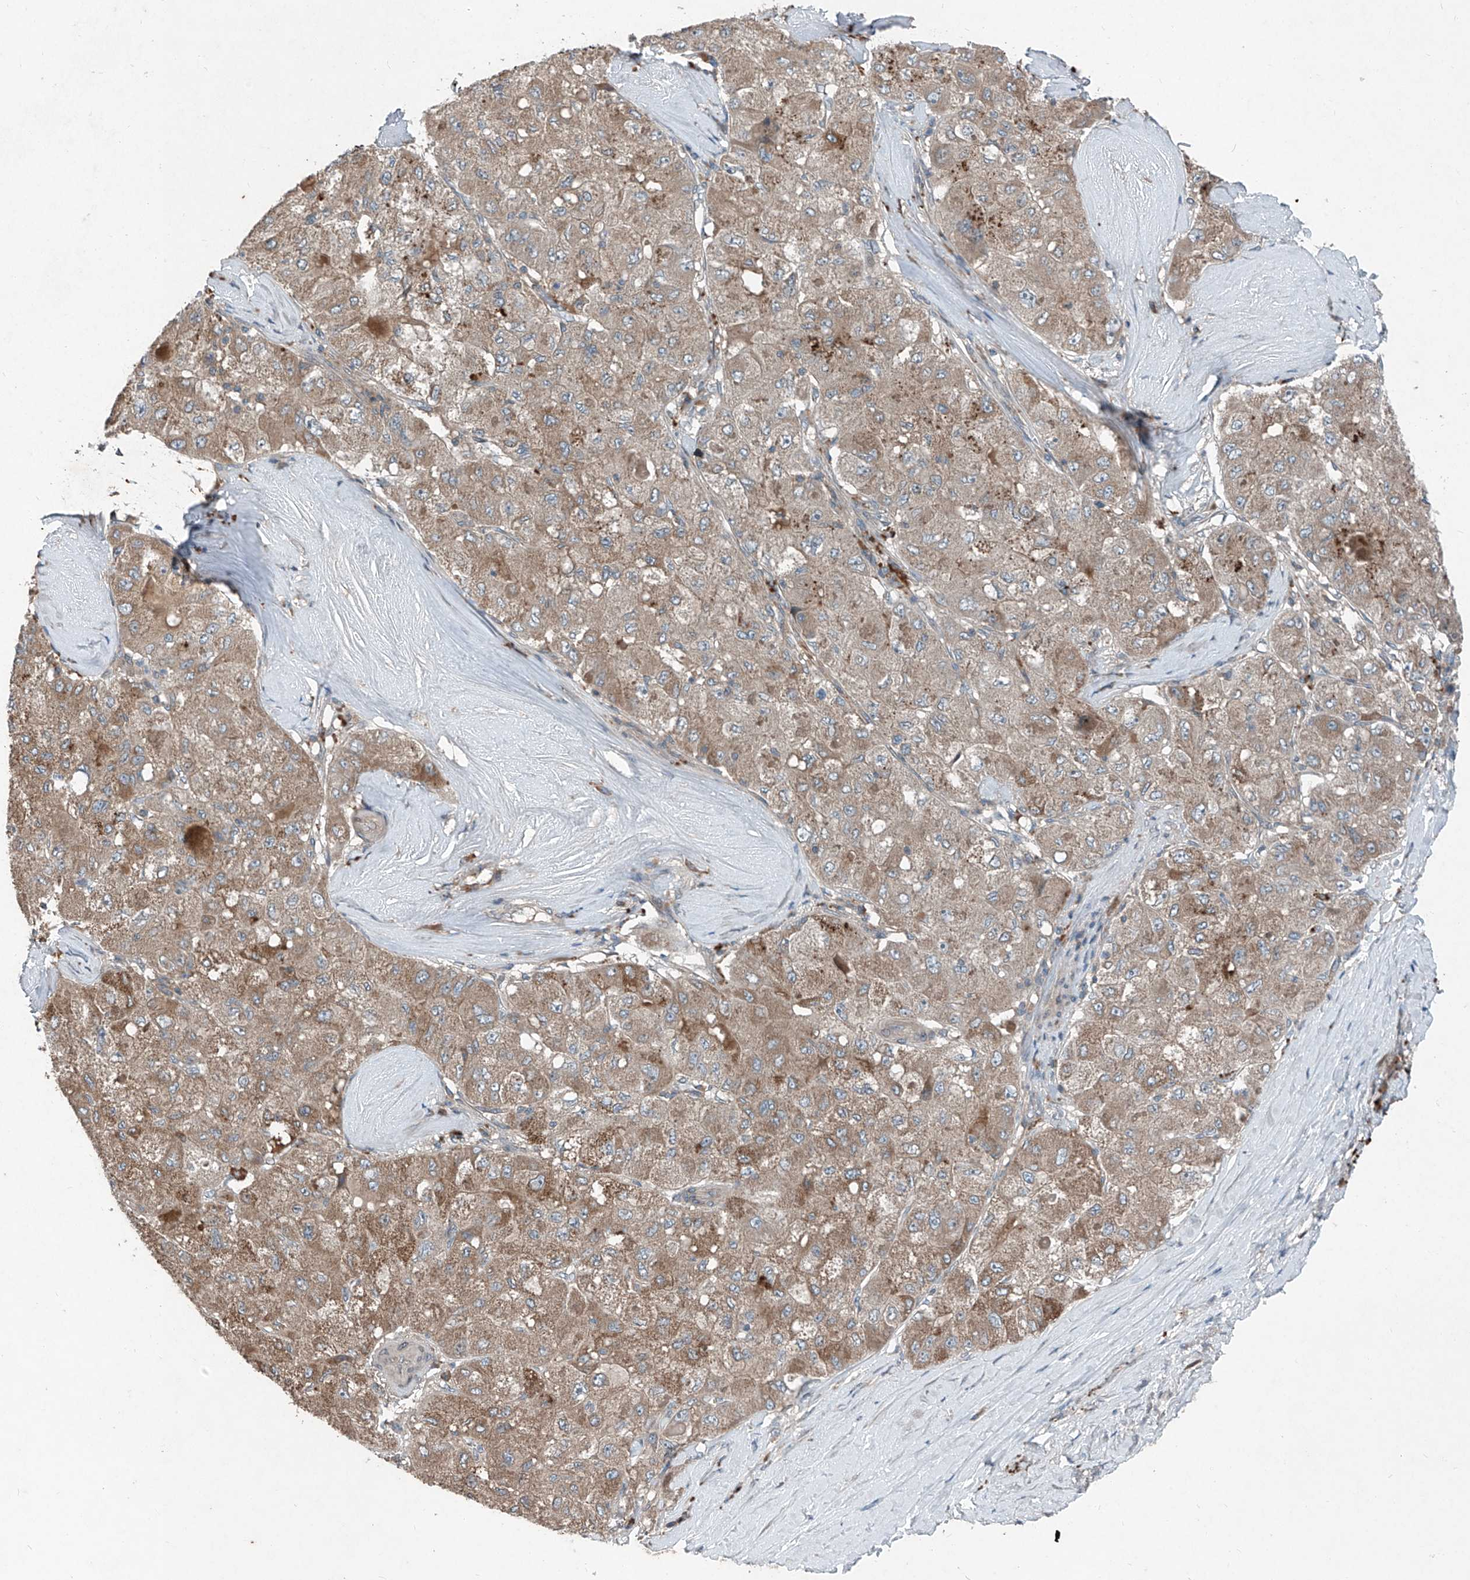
{"staining": {"intensity": "weak", "quantity": ">75%", "location": "cytoplasmic/membranous"}, "tissue": "liver cancer", "cell_type": "Tumor cells", "image_type": "cancer", "snomed": [{"axis": "morphology", "description": "Carcinoma, Hepatocellular, NOS"}, {"axis": "topography", "description": "Liver"}], "caption": "Weak cytoplasmic/membranous positivity for a protein is appreciated in approximately >75% of tumor cells of liver cancer (hepatocellular carcinoma) using IHC.", "gene": "FOXRED2", "patient": {"sex": "male", "age": 80}}